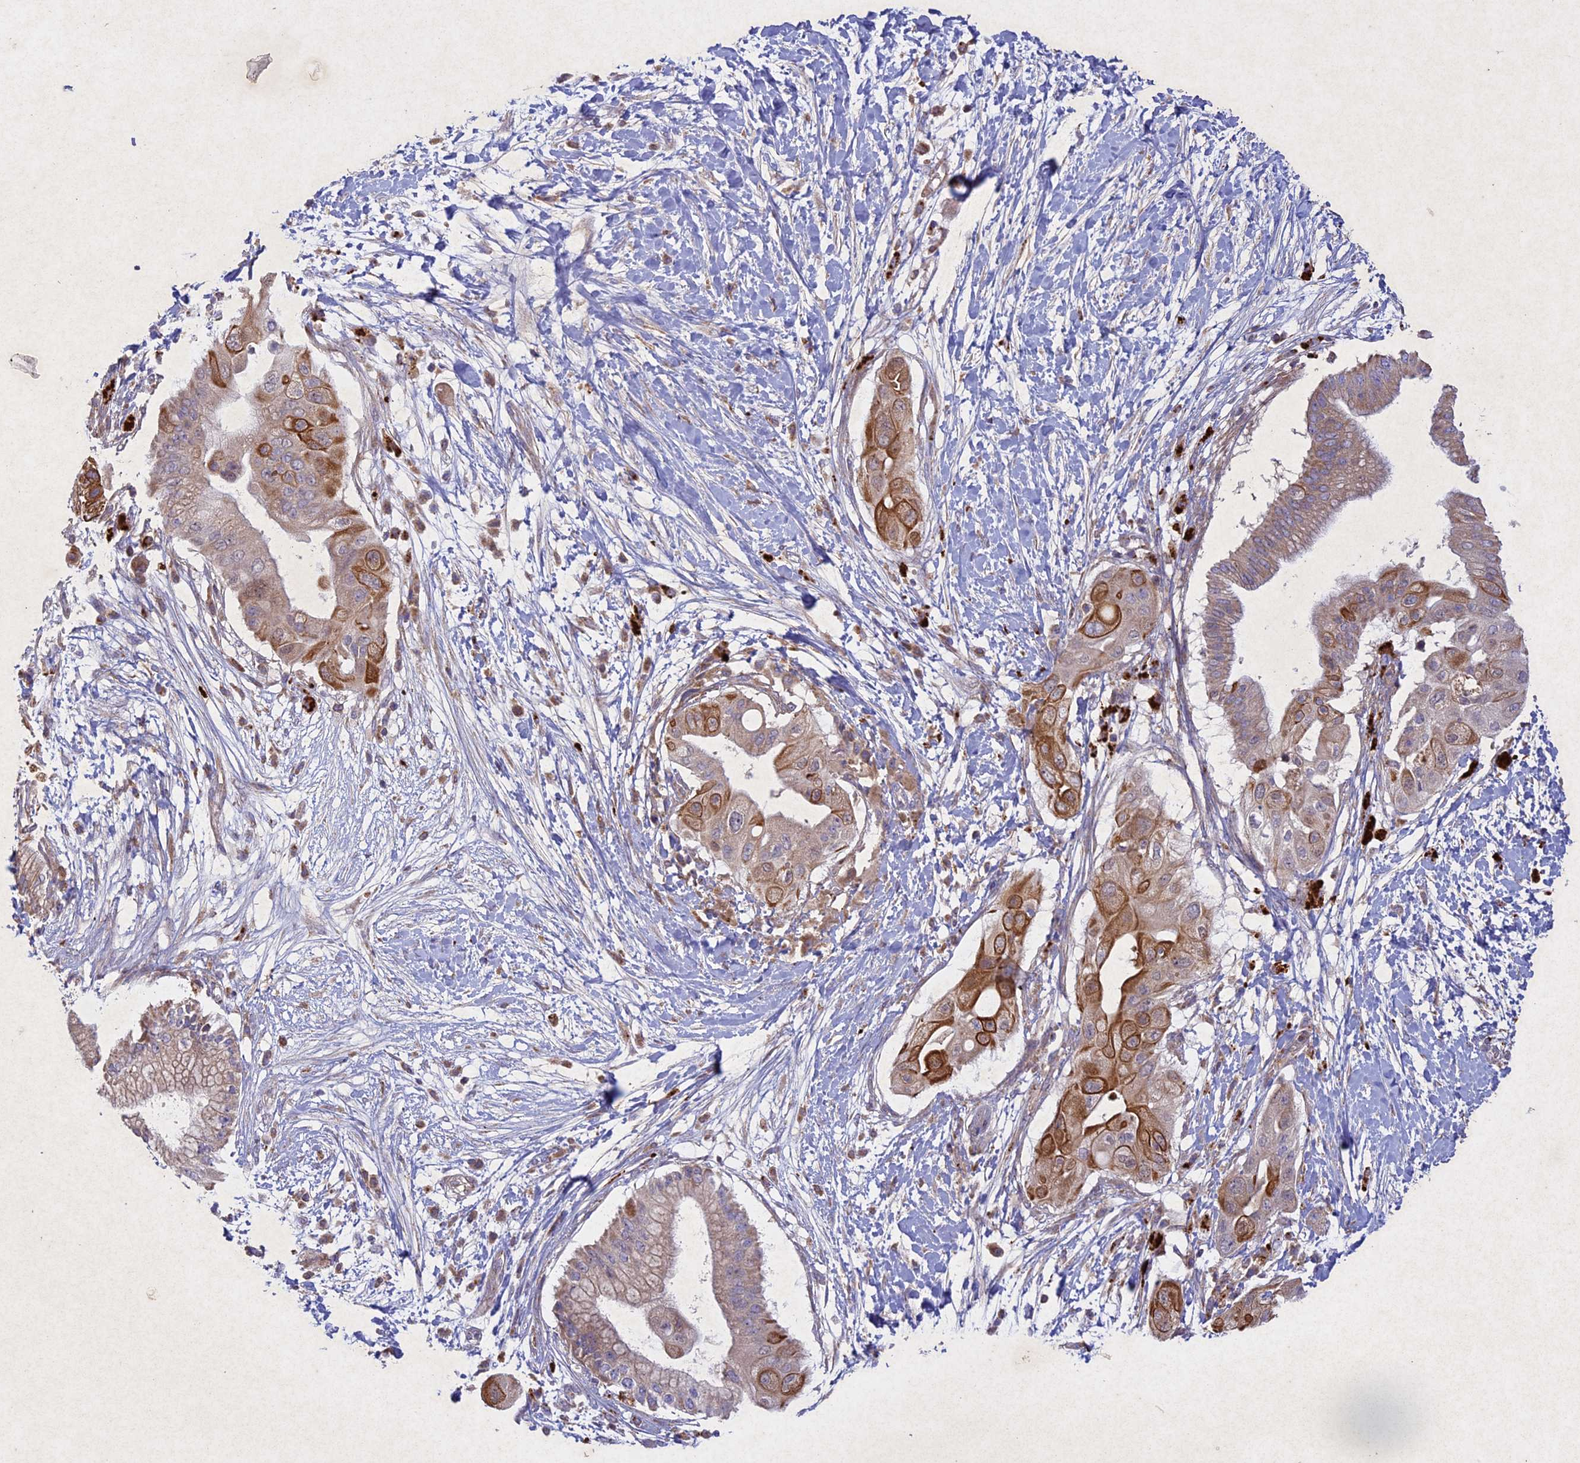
{"staining": {"intensity": "moderate", "quantity": "25%-75%", "location": "cytoplasmic/membranous"}, "tissue": "pancreatic cancer", "cell_type": "Tumor cells", "image_type": "cancer", "snomed": [{"axis": "morphology", "description": "Adenocarcinoma, NOS"}, {"axis": "topography", "description": "Pancreas"}], "caption": "Immunohistochemistry staining of pancreatic cancer (adenocarcinoma), which reveals medium levels of moderate cytoplasmic/membranous expression in about 25%-75% of tumor cells indicating moderate cytoplasmic/membranous protein positivity. The staining was performed using DAB (3,3'-diaminobenzidine) (brown) for protein detection and nuclei were counterstained in hematoxylin (blue).", "gene": "CIAO2B", "patient": {"sex": "male", "age": 68}}